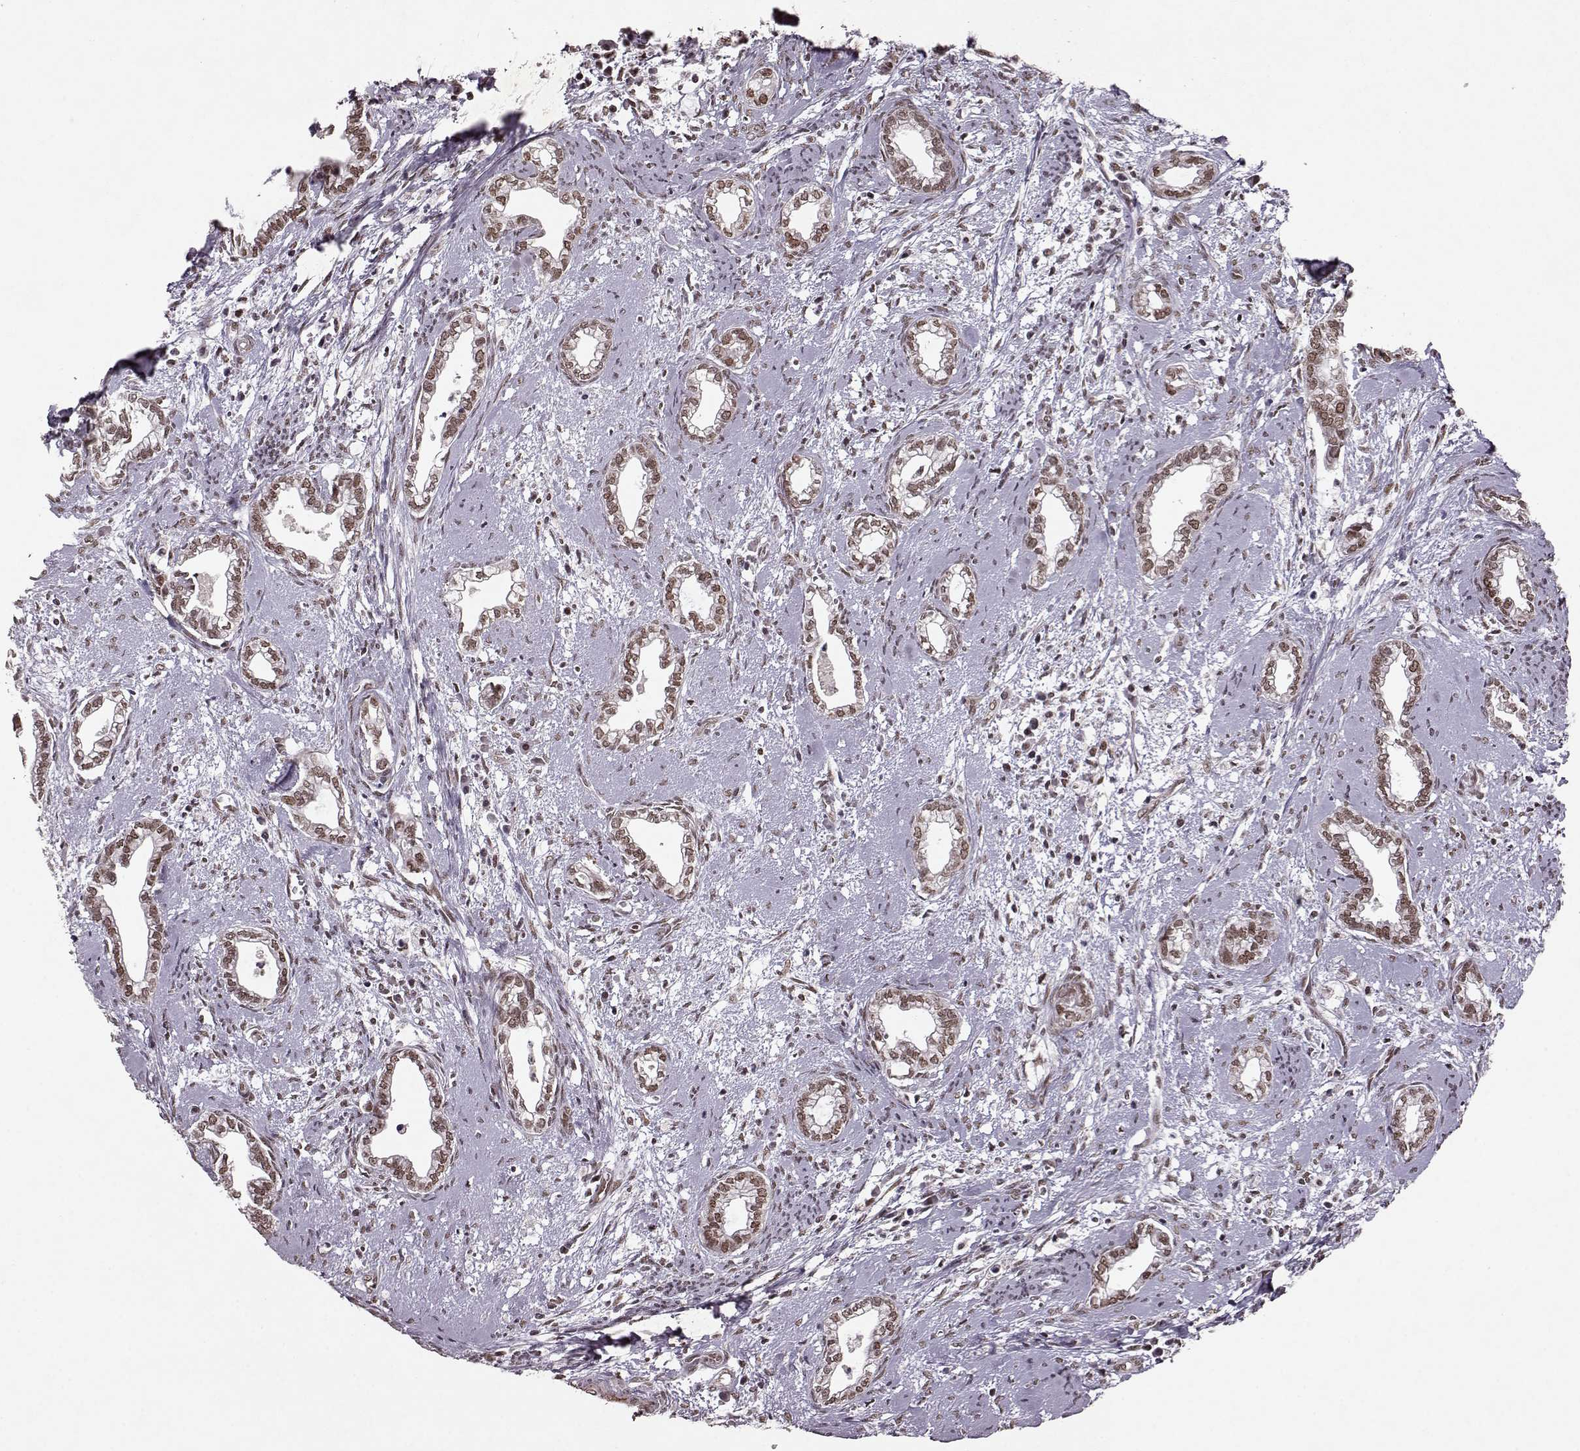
{"staining": {"intensity": "moderate", "quantity": ">75%", "location": "nuclear"}, "tissue": "cervical cancer", "cell_type": "Tumor cells", "image_type": "cancer", "snomed": [{"axis": "morphology", "description": "Adenocarcinoma, NOS"}, {"axis": "topography", "description": "Cervix"}], "caption": "Immunohistochemical staining of cervical cancer demonstrates medium levels of moderate nuclear staining in approximately >75% of tumor cells.", "gene": "RRAGD", "patient": {"sex": "female", "age": 62}}